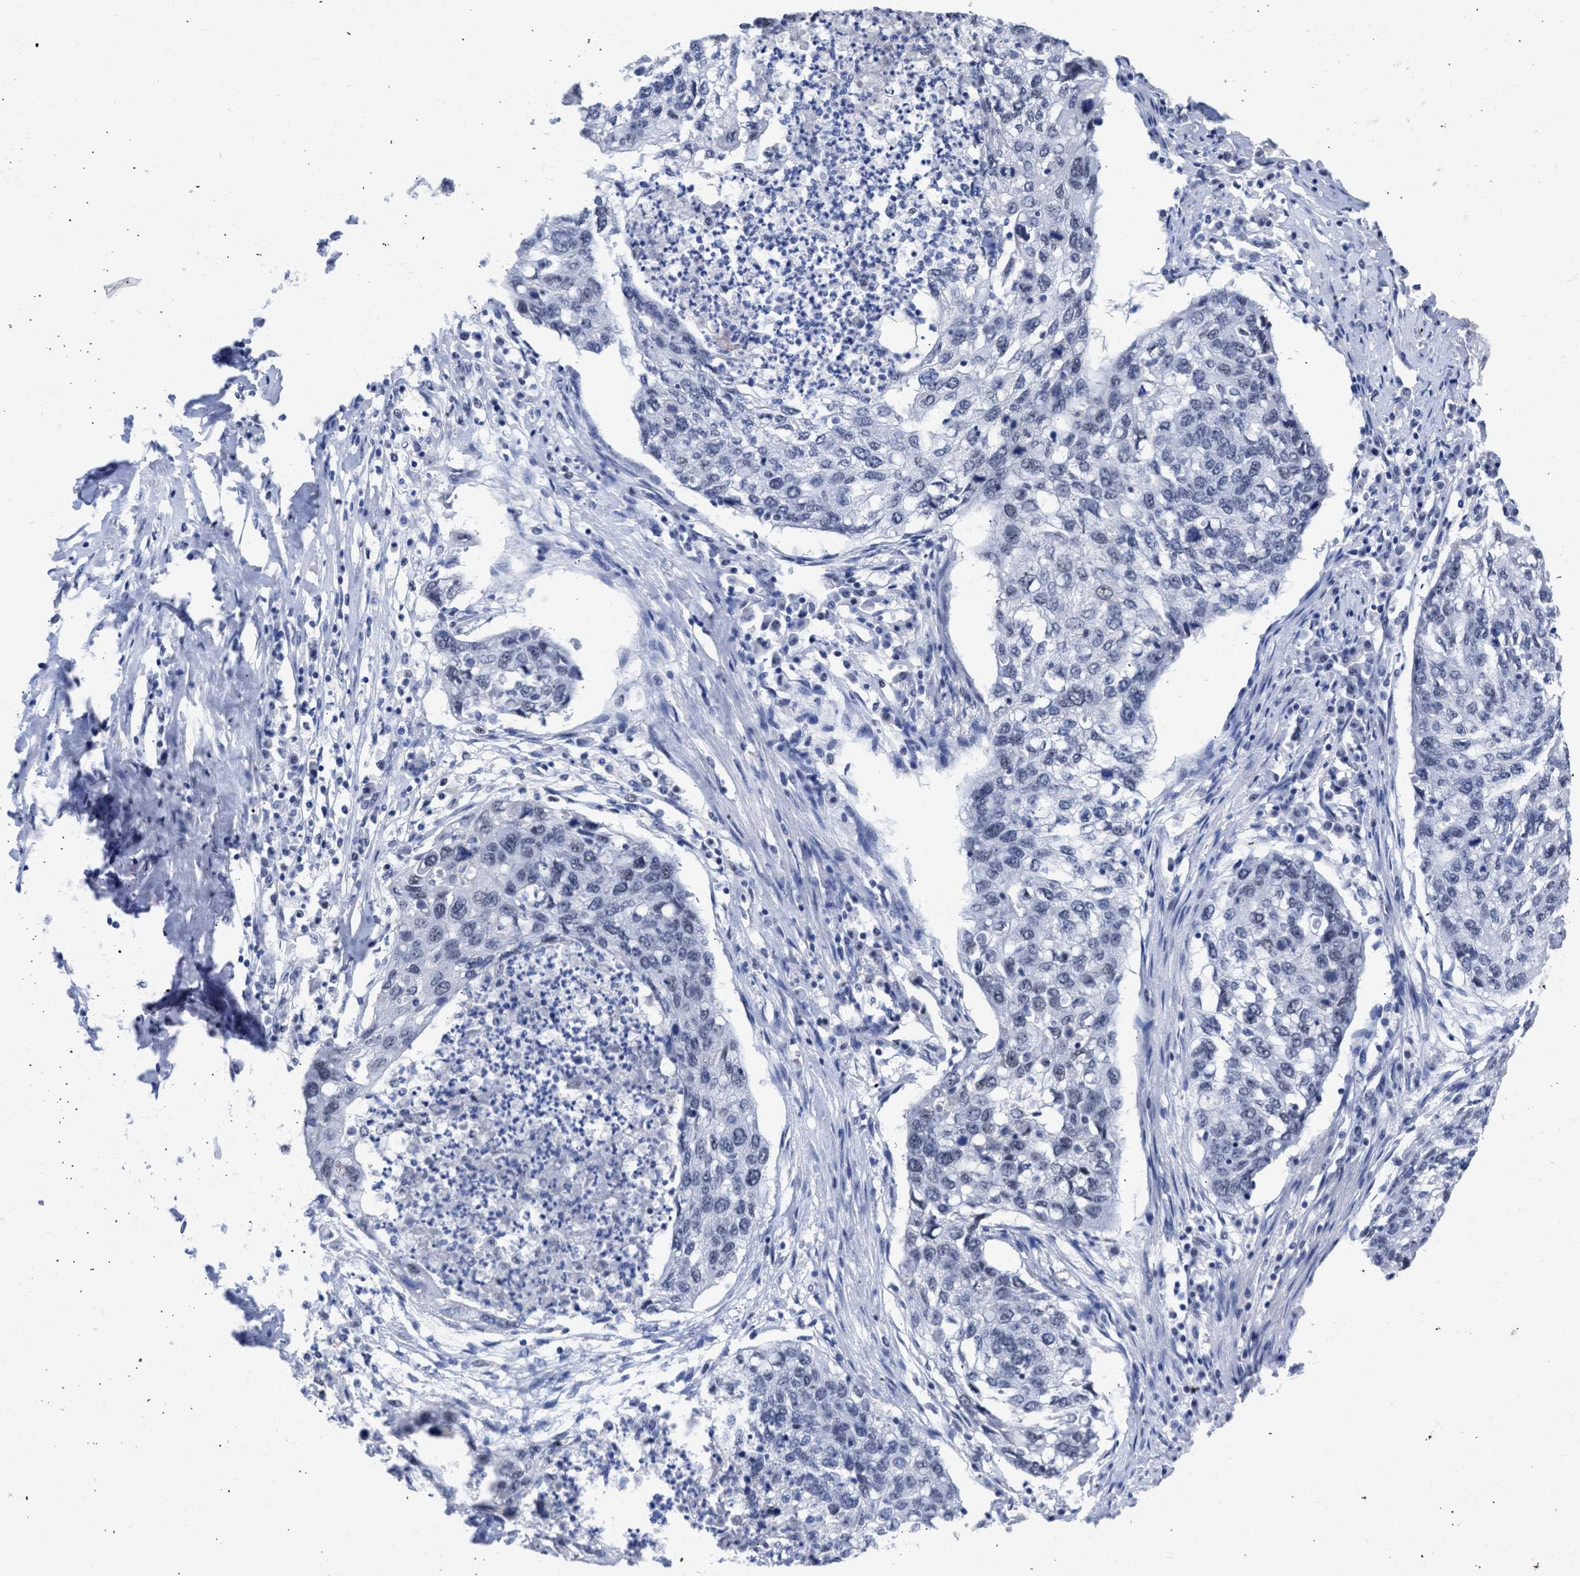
{"staining": {"intensity": "negative", "quantity": "none", "location": "none"}, "tissue": "lung cancer", "cell_type": "Tumor cells", "image_type": "cancer", "snomed": [{"axis": "morphology", "description": "Squamous cell carcinoma, NOS"}, {"axis": "topography", "description": "Lung"}], "caption": "Immunohistochemistry (IHC) photomicrograph of neoplastic tissue: human squamous cell carcinoma (lung) stained with DAB displays no significant protein expression in tumor cells. (DAB immunohistochemistry visualized using brightfield microscopy, high magnification).", "gene": "DDX41", "patient": {"sex": "female", "age": 63}}